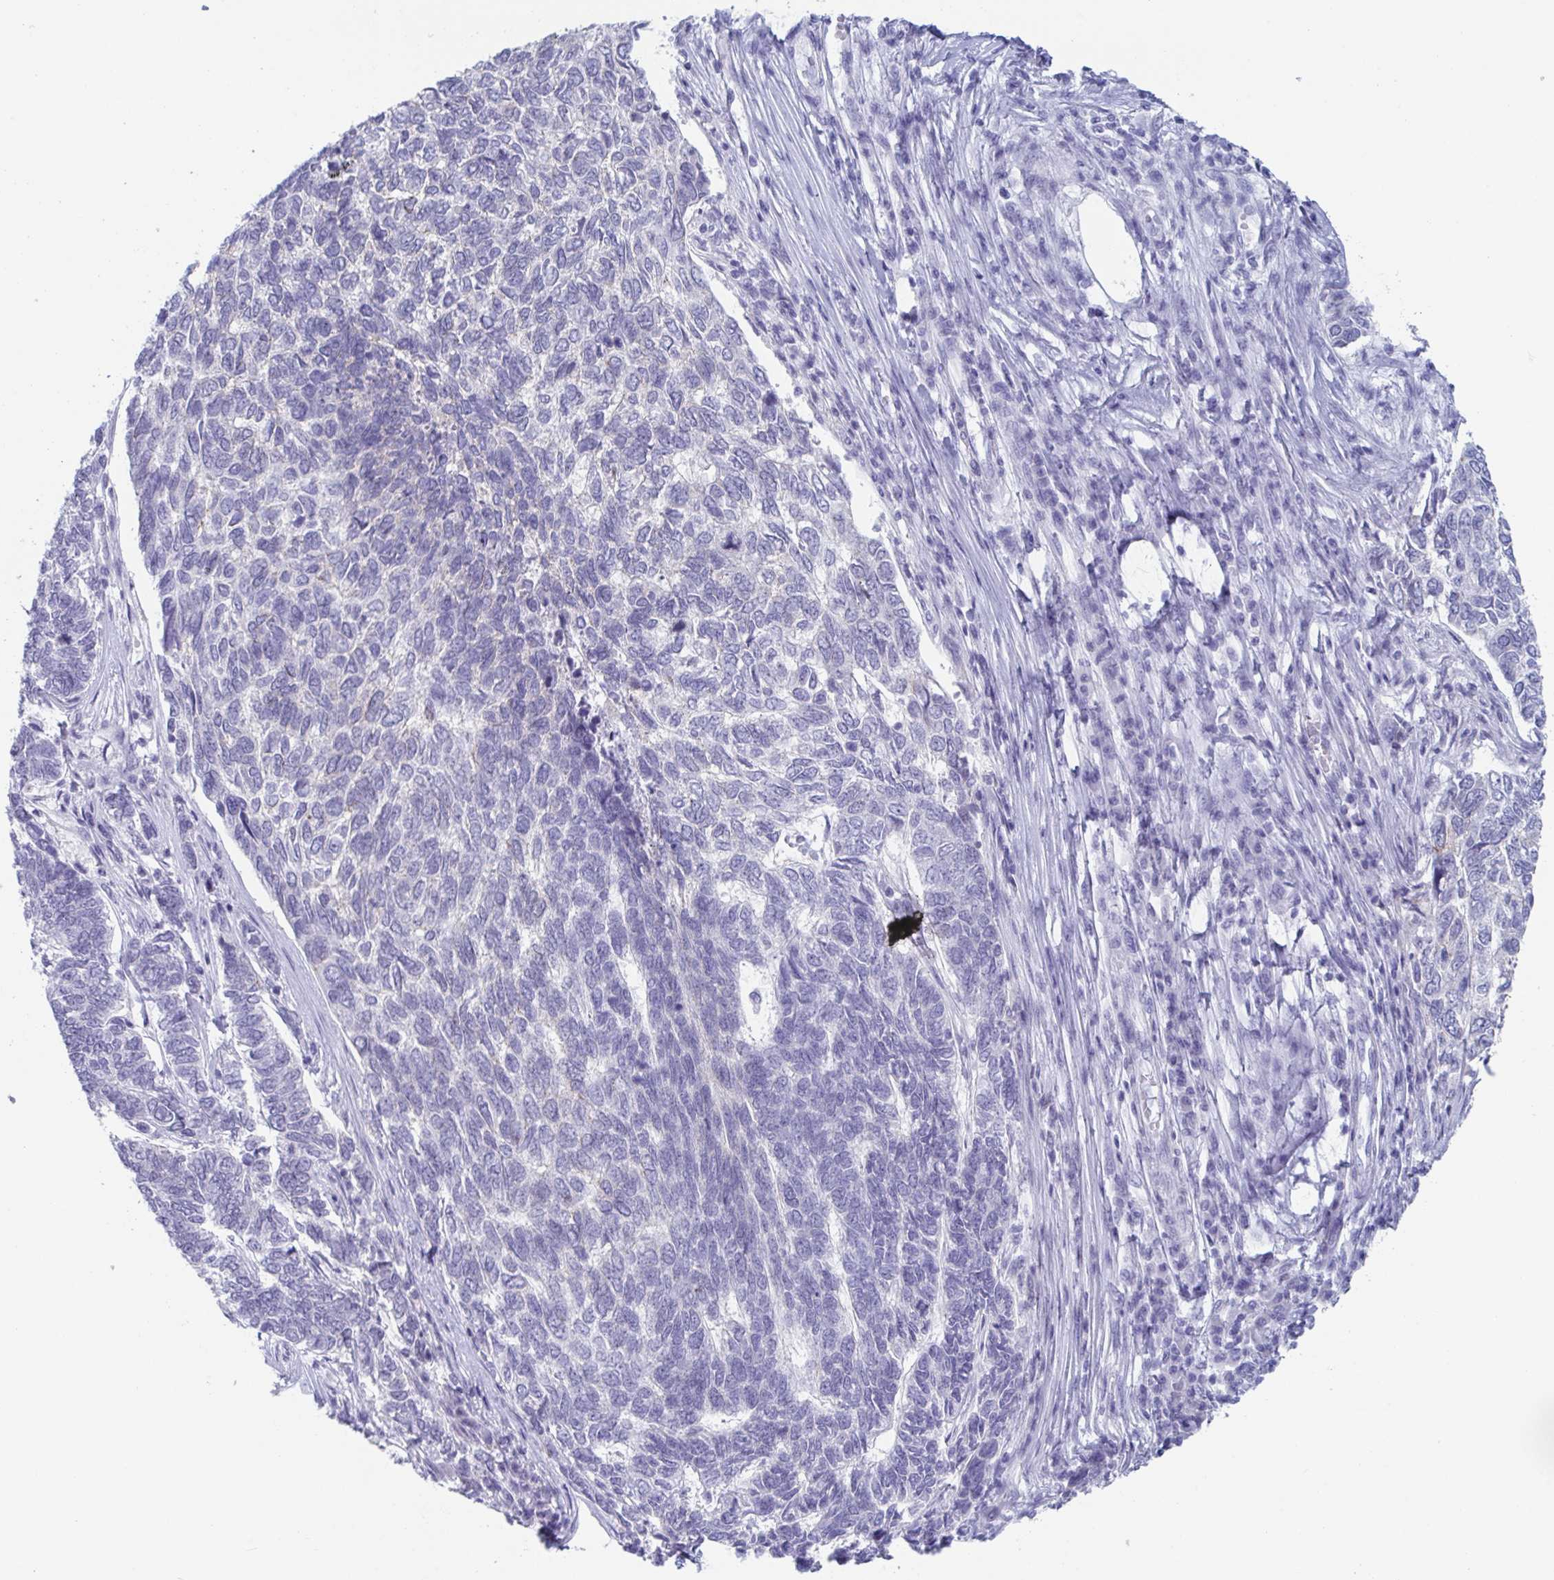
{"staining": {"intensity": "negative", "quantity": "none", "location": "none"}, "tissue": "skin cancer", "cell_type": "Tumor cells", "image_type": "cancer", "snomed": [{"axis": "morphology", "description": "Basal cell carcinoma"}, {"axis": "topography", "description": "Skin"}], "caption": "Protein analysis of skin cancer displays no significant expression in tumor cells. (DAB (3,3'-diaminobenzidine) immunohistochemistry visualized using brightfield microscopy, high magnification).", "gene": "CYP4F11", "patient": {"sex": "female", "age": 65}}